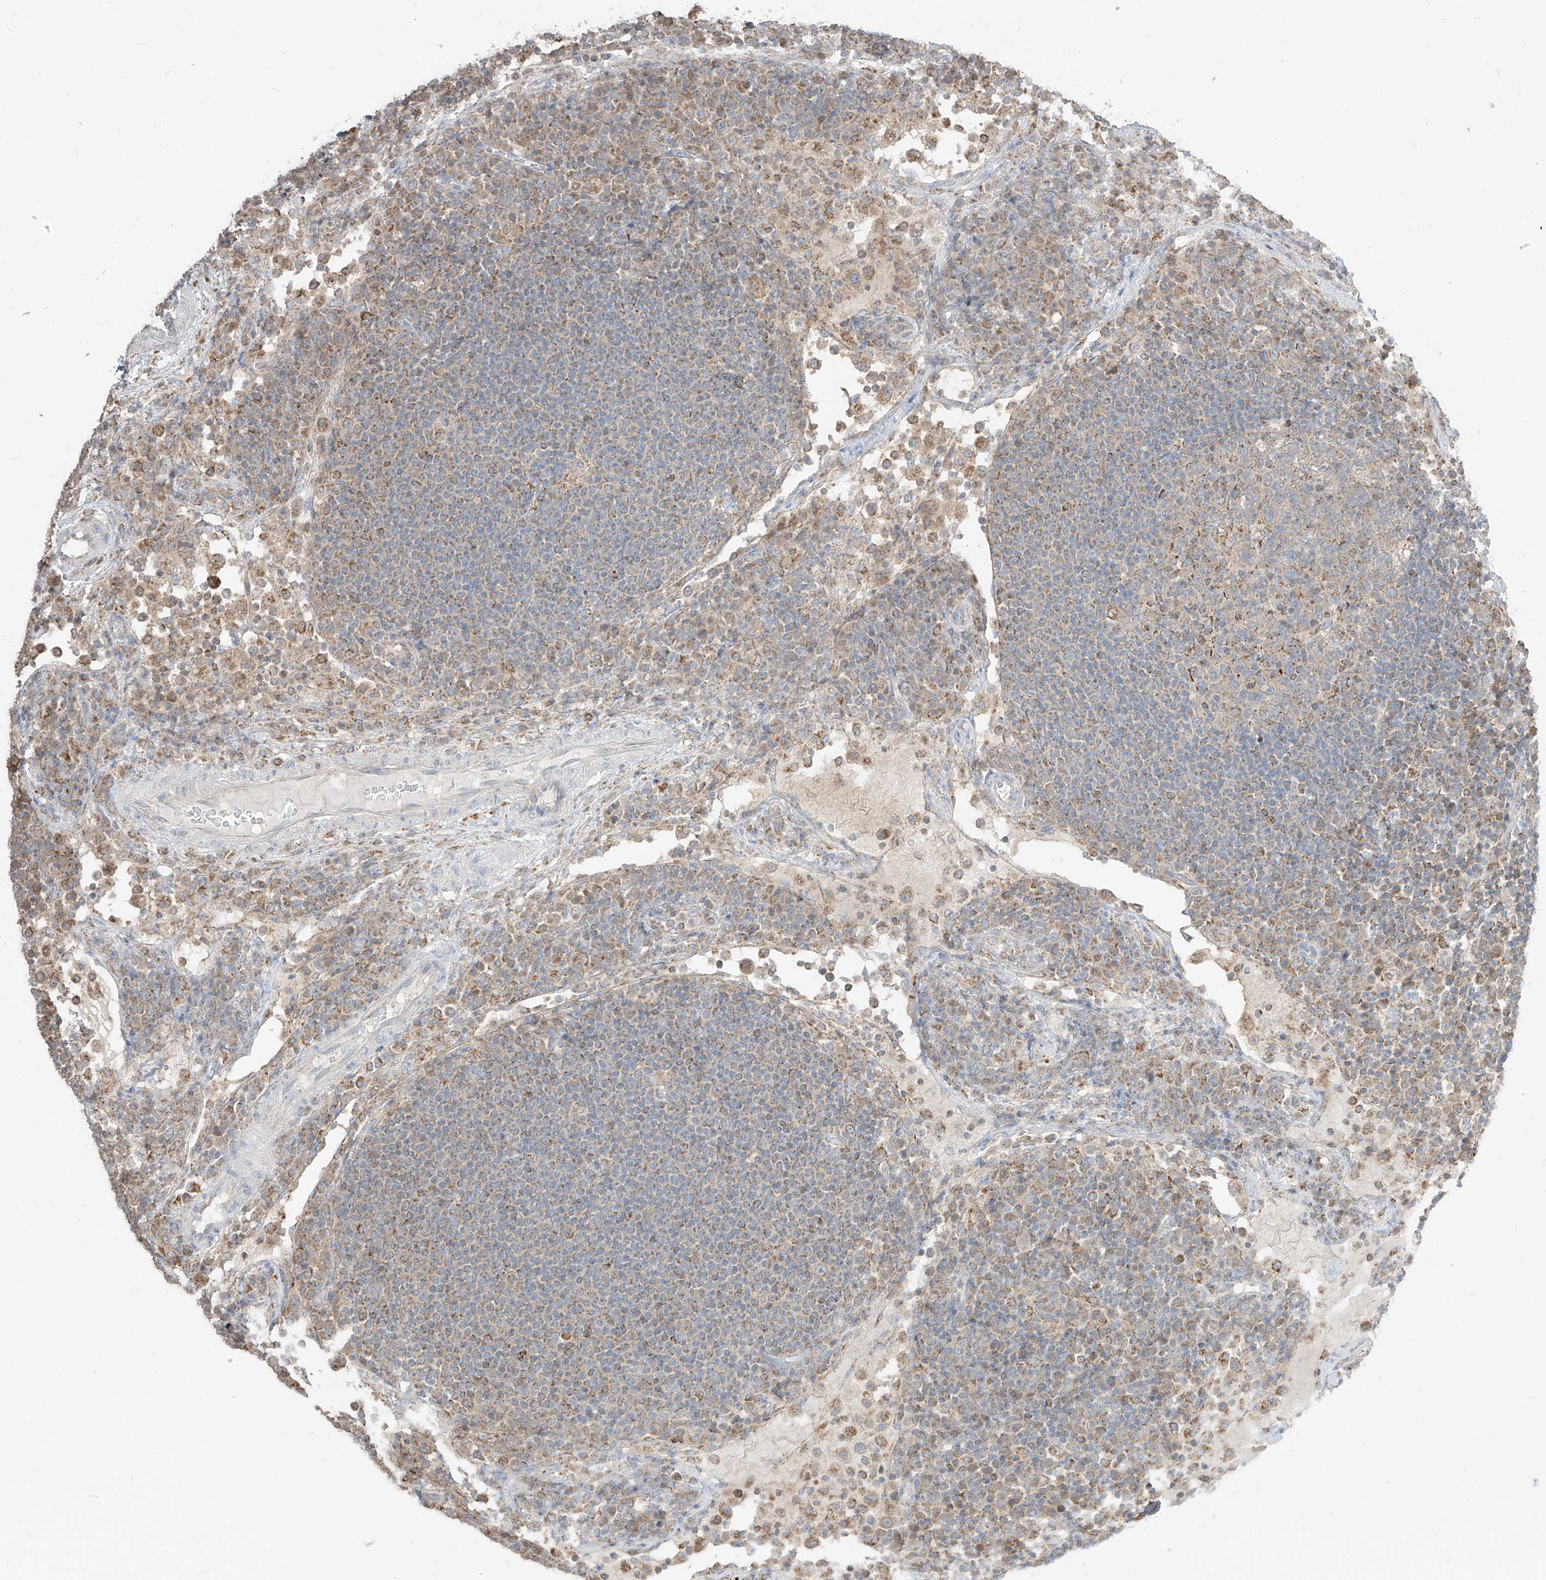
{"staining": {"intensity": "moderate", "quantity": "<25%", "location": "cytoplasmic/membranous"}, "tissue": "lymph node", "cell_type": "Germinal center cells", "image_type": "normal", "snomed": [{"axis": "morphology", "description": "Normal tissue, NOS"}, {"axis": "topography", "description": "Lymph node"}], "caption": "Immunohistochemistry (DAB (3,3'-diaminobenzidine)) staining of benign human lymph node exhibits moderate cytoplasmic/membranous protein expression in approximately <25% of germinal center cells. The protein is shown in brown color, while the nuclei are stained blue.", "gene": "ETHE1", "patient": {"sex": "female", "age": 53}}